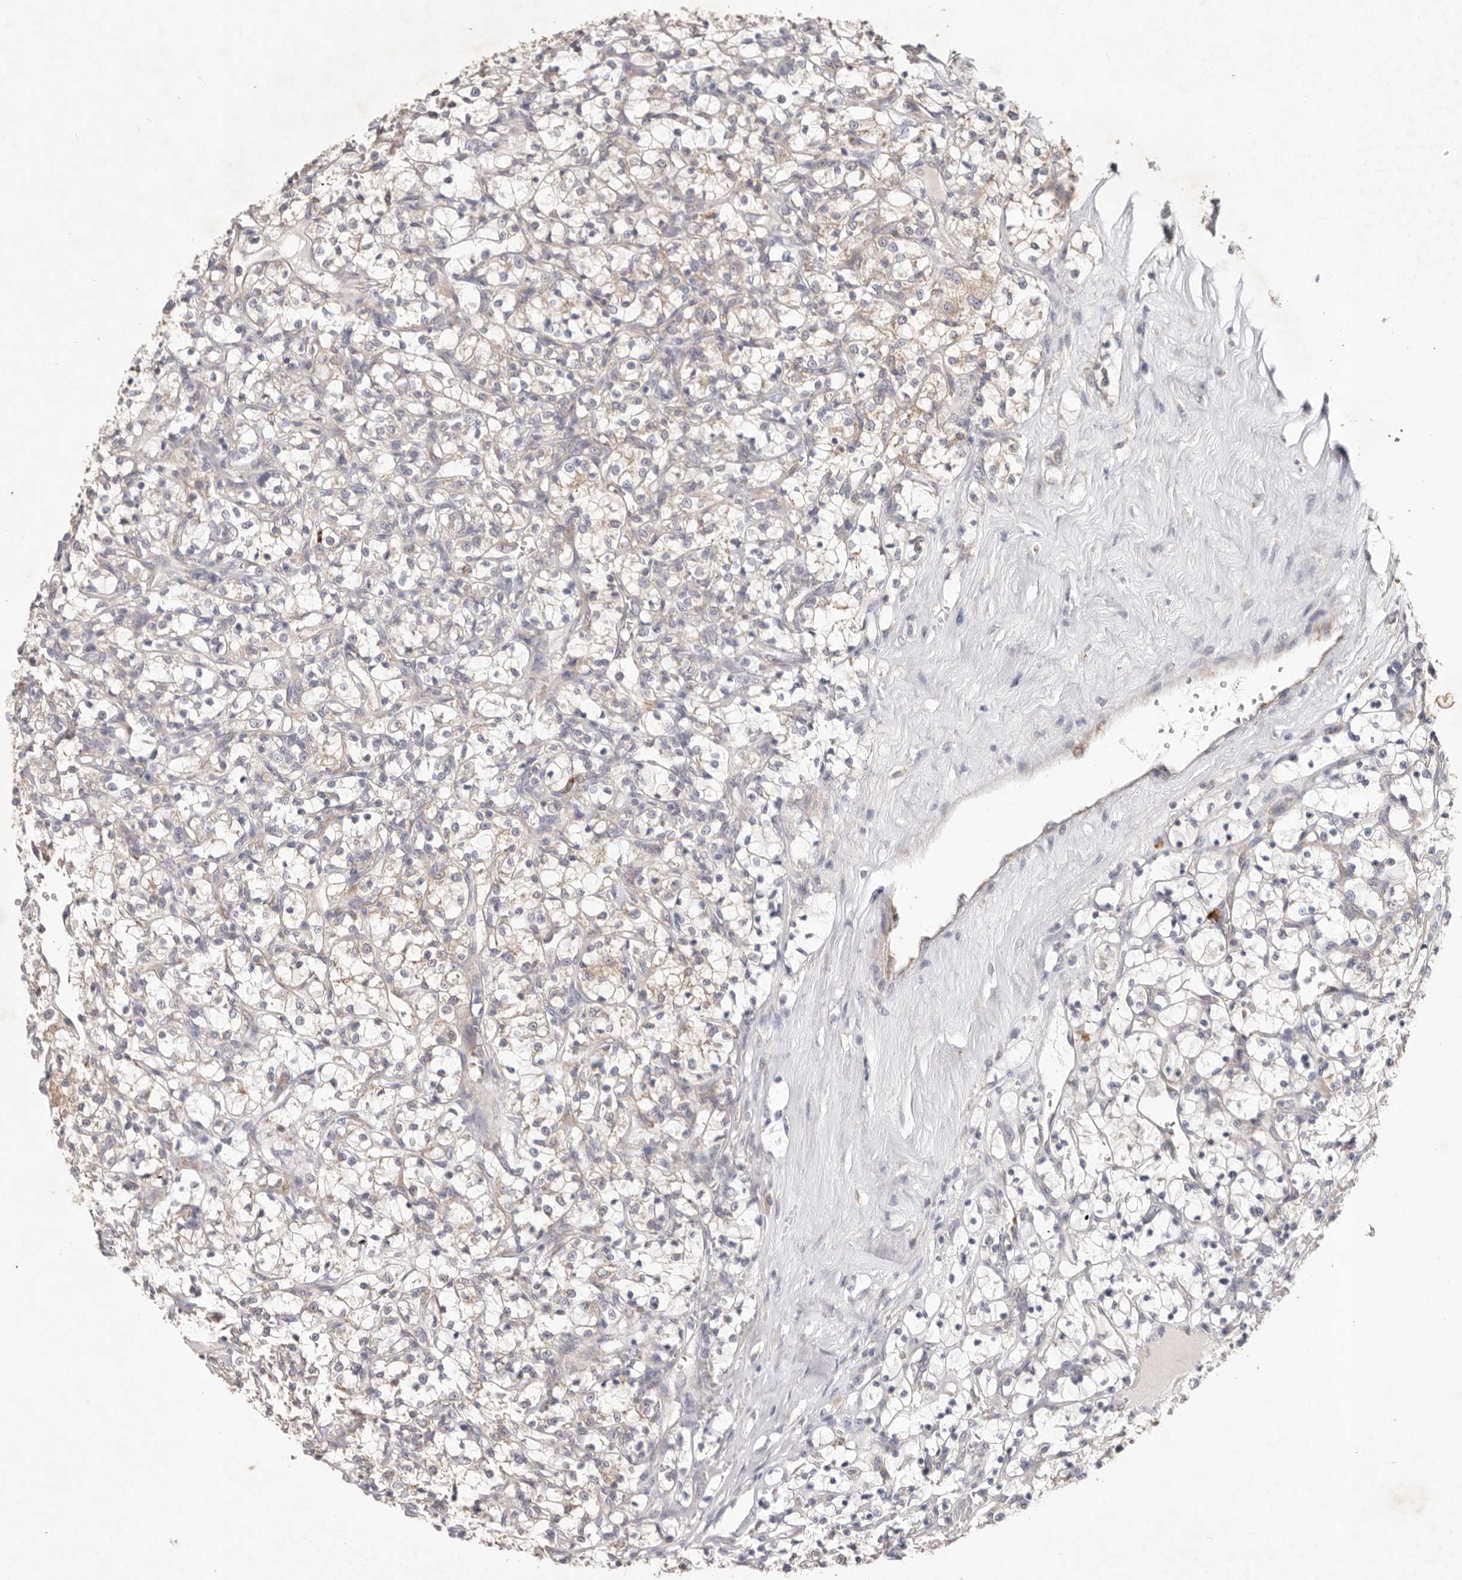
{"staining": {"intensity": "weak", "quantity": "<25%", "location": "cytoplasmic/membranous"}, "tissue": "renal cancer", "cell_type": "Tumor cells", "image_type": "cancer", "snomed": [{"axis": "morphology", "description": "Adenocarcinoma, NOS"}, {"axis": "topography", "description": "Kidney"}], "caption": "This is an immunohistochemistry (IHC) histopathology image of renal cancer. There is no positivity in tumor cells.", "gene": "WDR77", "patient": {"sex": "female", "age": 69}}